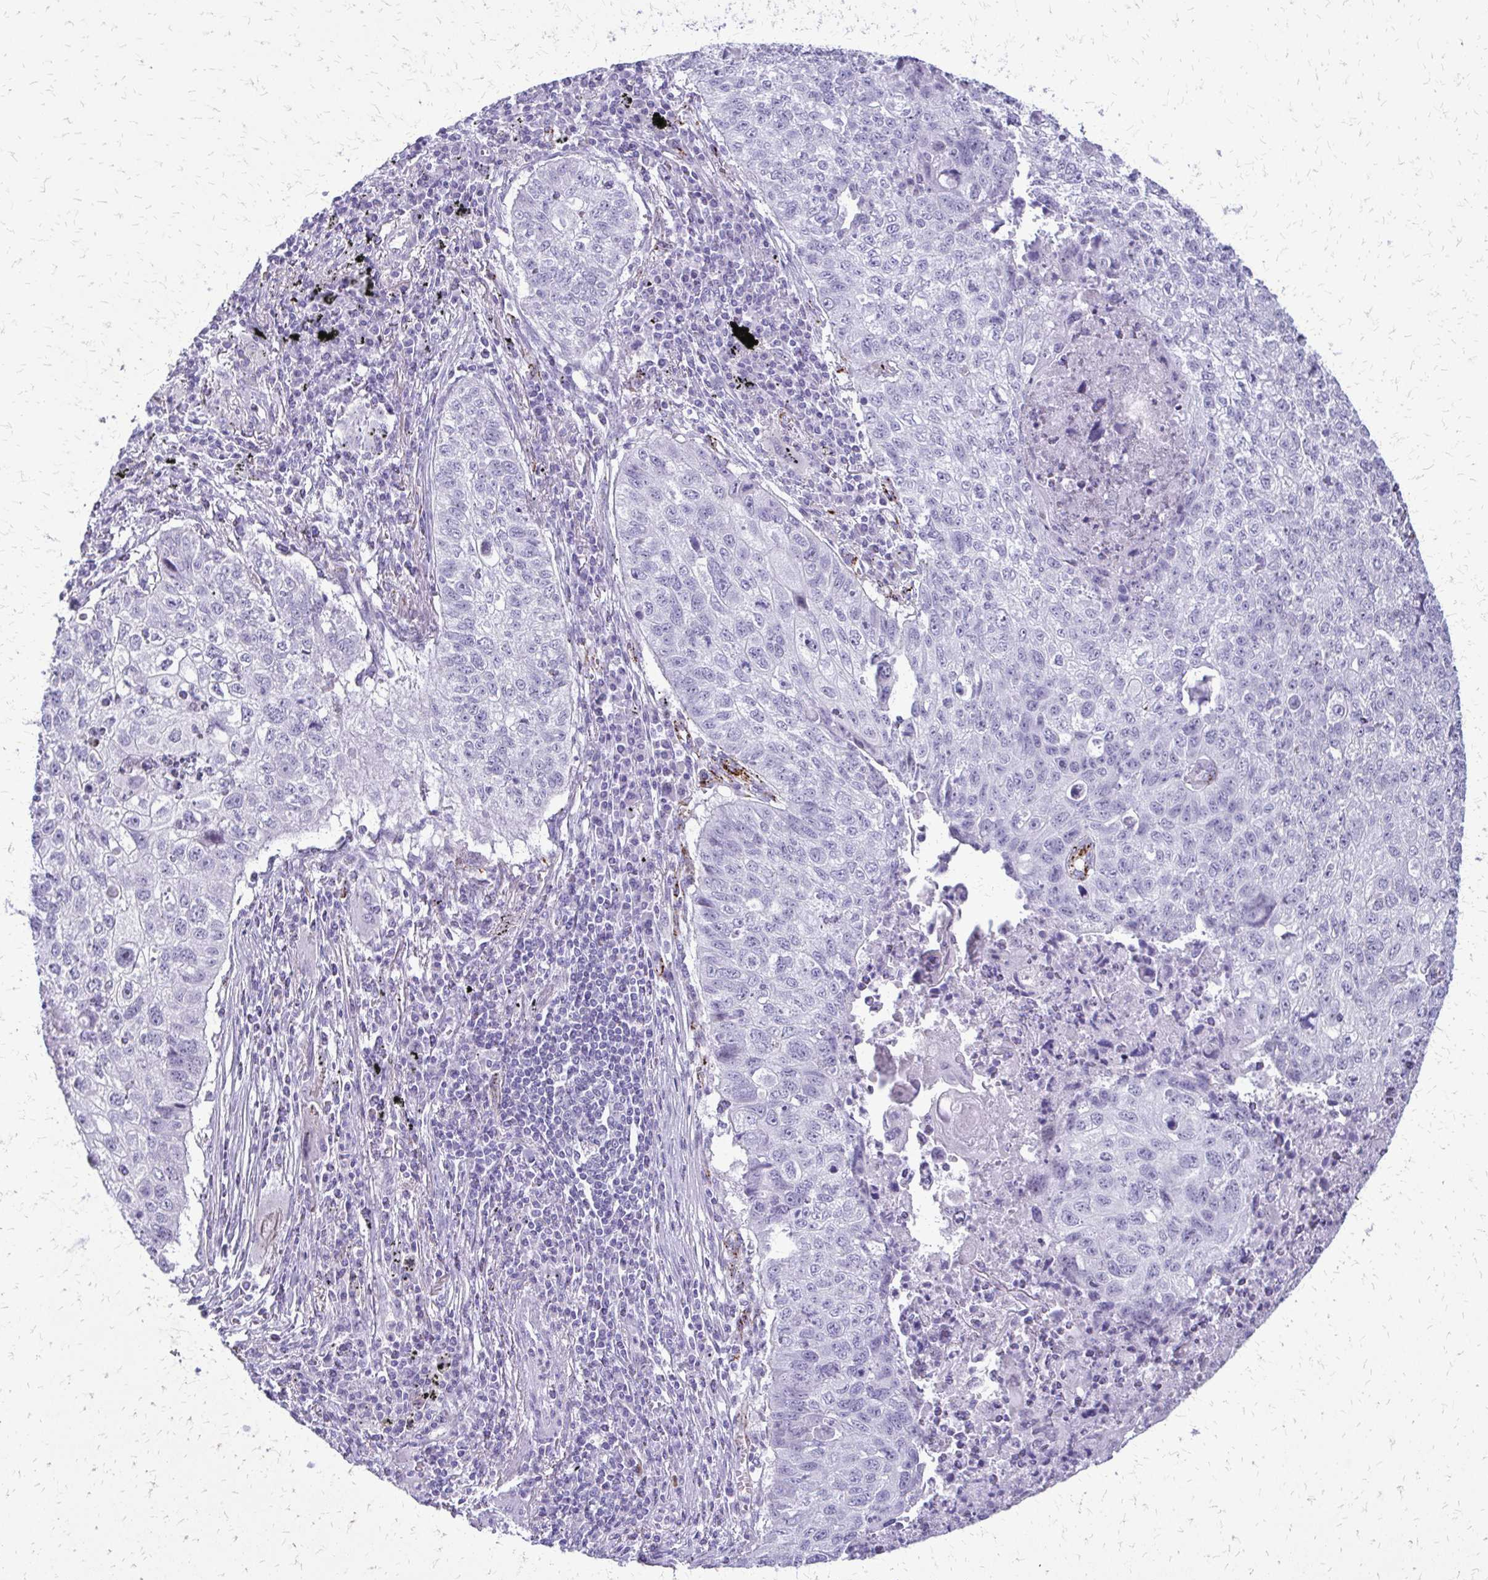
{"staining": {"intensity": "negative", "quantity": "none", "location": "none"}, "tissue": "lung cancer", "cell_type": "Tumor cells", "image_type": "cancer", "snomed": [{"axis": "morphology", "description": "Normal morphology"}, {"axis": "morphology", "description": "Aneuploidy"}, {"axis": "morphology", "description": "Squamous cell carcinoma, NOS"}, {"axis": "topography", "description": "Lymph node"}, {"axis": "topography", "description": "Lung"}], "caption": "A histopathology image of lung cancer stained for a protein demonstrates no brown staining in tumor cells.", "gene": "FAM162B", "patient": {"sex": "female", "age": 76}}